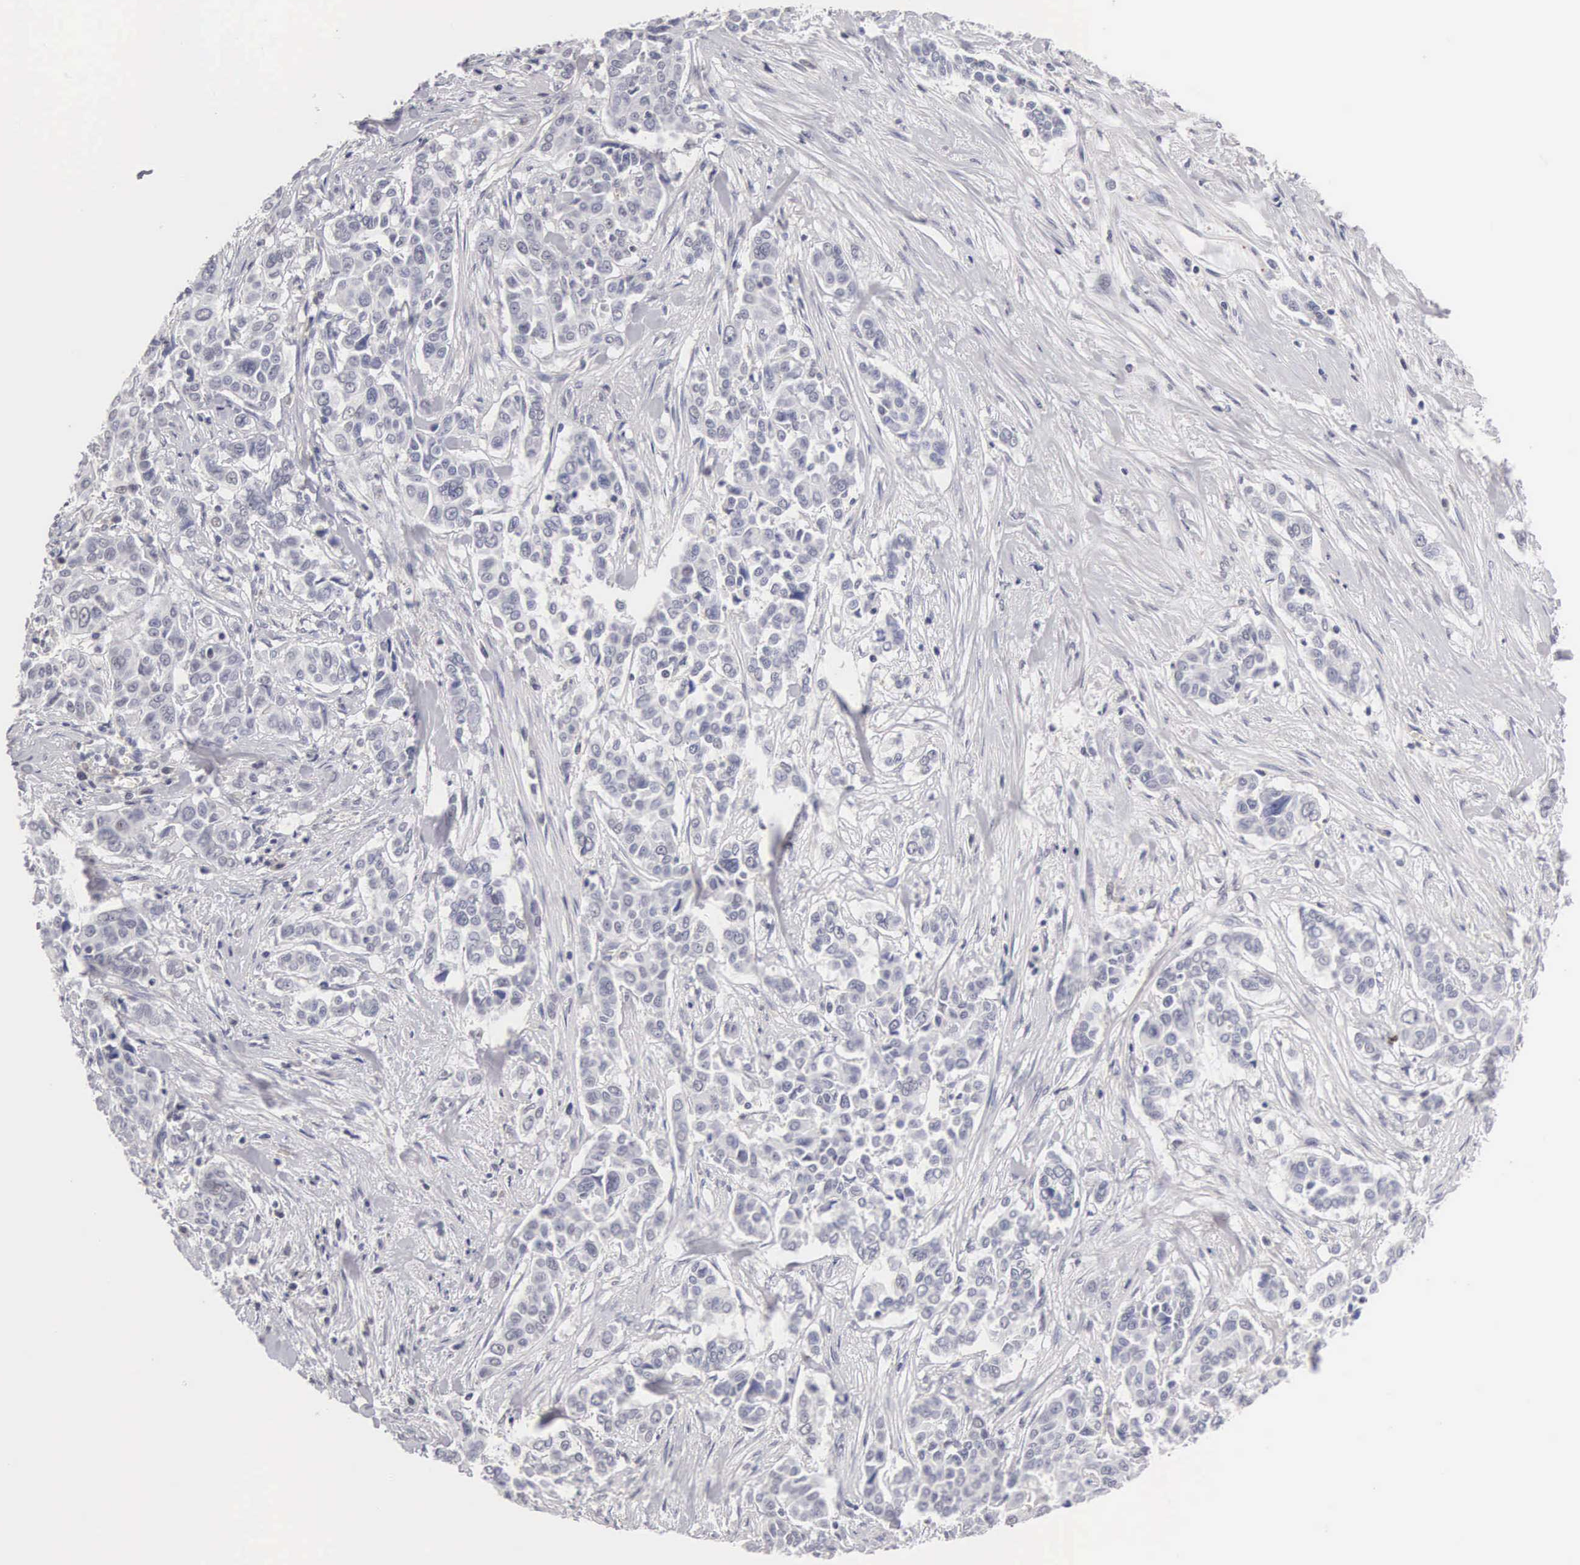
{"staining": {"intensity": "negative", "quantity": "none", "location": "none"}, "tissue": "pancreatic cancer", "cell_type": "Tumor cells", "image_type": "cancer", "snomed": [{"axis": "morphology", "description": "Adenocarcinoma, NOS"}, {"axis": "topography", "description": "Pancreas"}], "caption": "An immunohistochemistry photomicrograph of pancreatic cancer is shown. There is no staining in tumor cells of pancreatic cancer. (DAB immunohistochemistry, high magnification).", "gene": "FAM47A", "patient": {"sex": "female", "age": 52}}